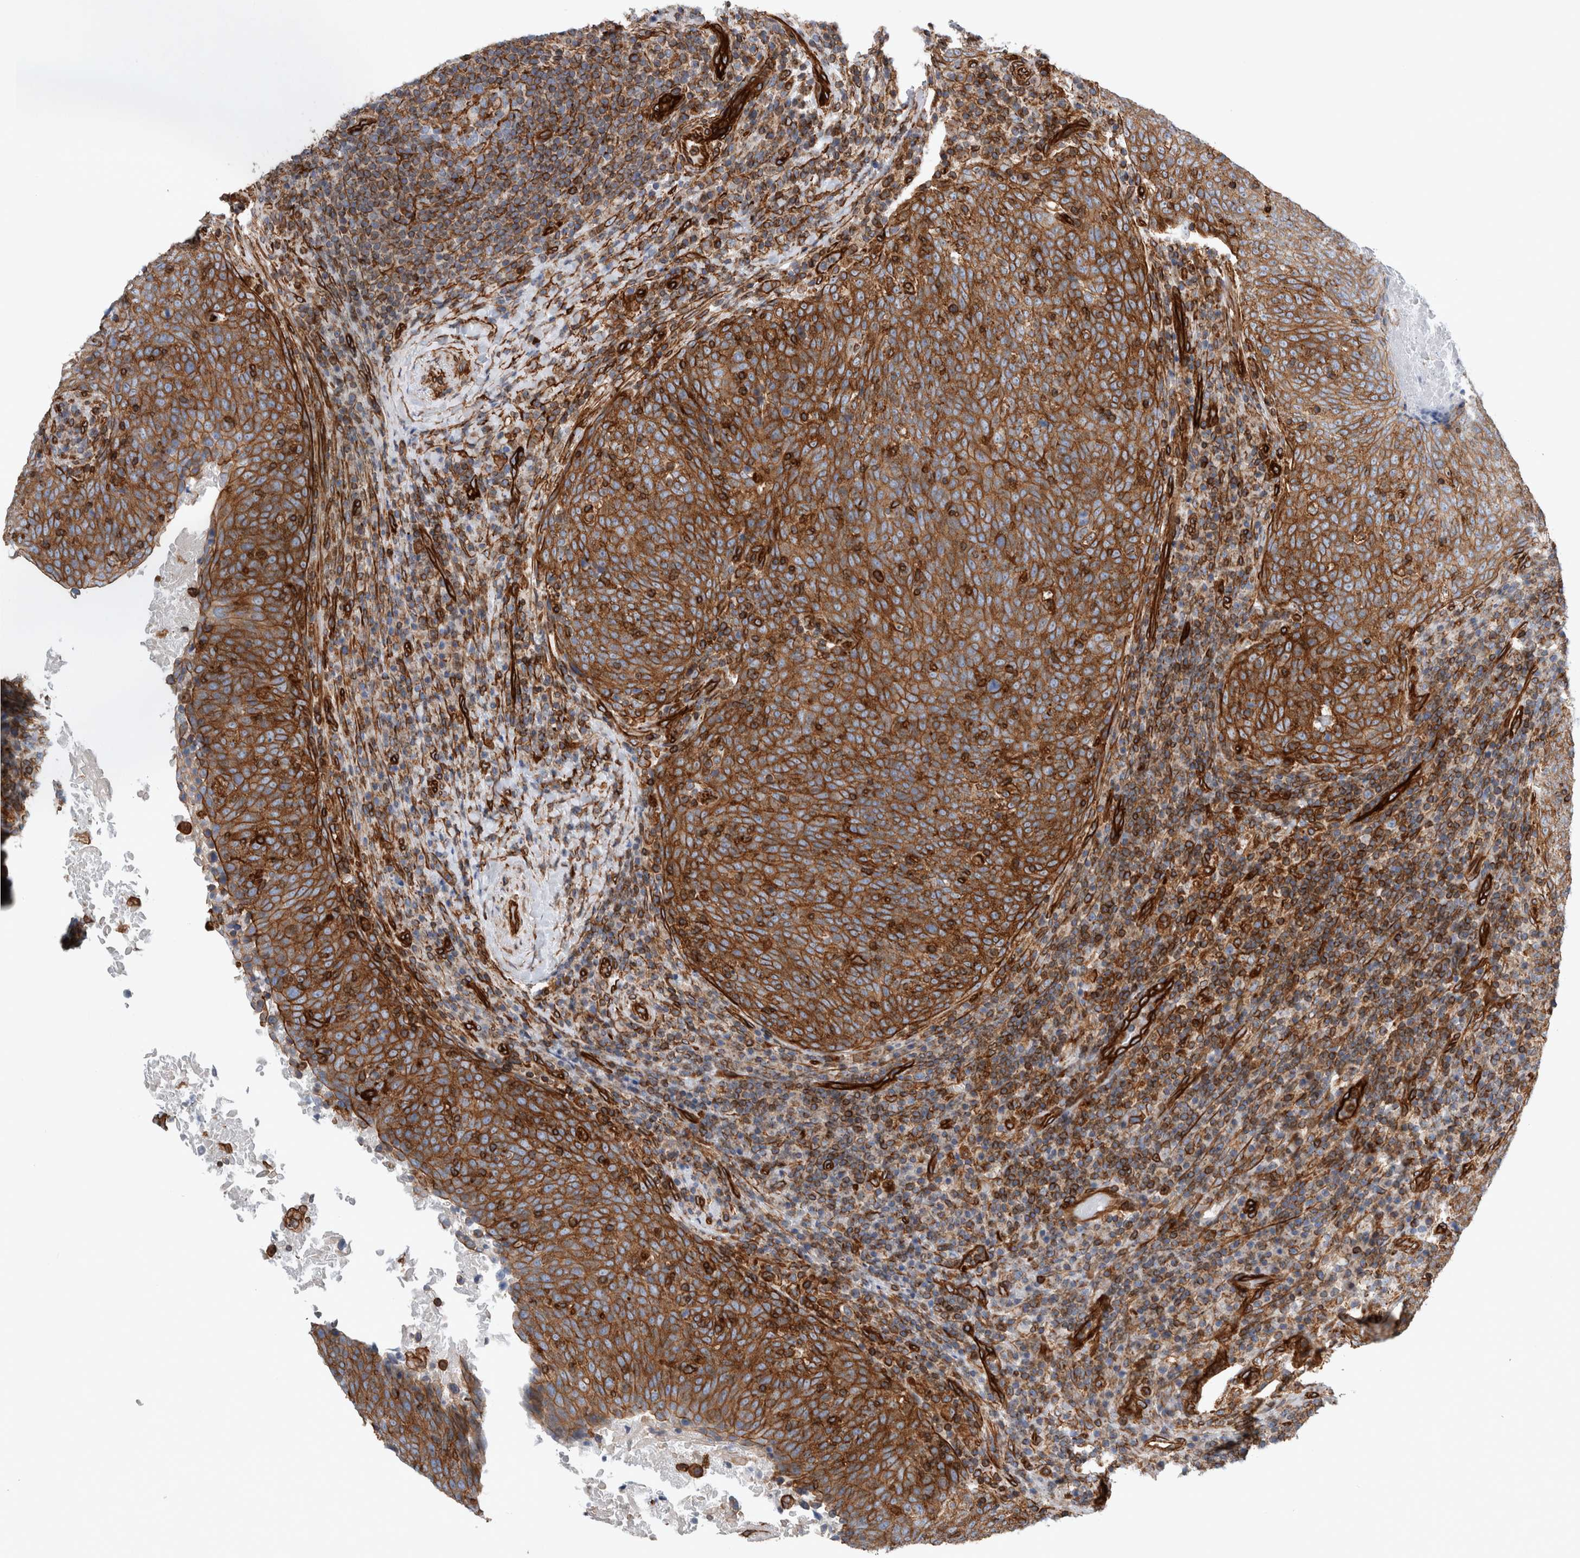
{"staining": {"intensity": "strong", "quantity": ">75%", "location": "cytoplasmic/membranous"}, "tissue": "head and neck cancer", "cell_type": "Tumor cells", "image_type": "cancer", "snomed": [{"axis": "morphology", "description": "Squamous cell carcinoma, NOS"}, {"axis": "morphology", "description": "Squamous cell carcinoma, metastatic, NOS"}, {"axis": "topography", "description": "Lymph node"}, {"axis": "topography", "description": "Head-Neck"}], "caption": "An IHC histopathology image of neoplastic tissue is shown. Protein staining in brown shows strong cytoplasmic/membranous positivity in head and neck squamous cell carcinoma within tumor cells.", "gene": "PLEC", "patient": {"sex": "male", "age": 62}}